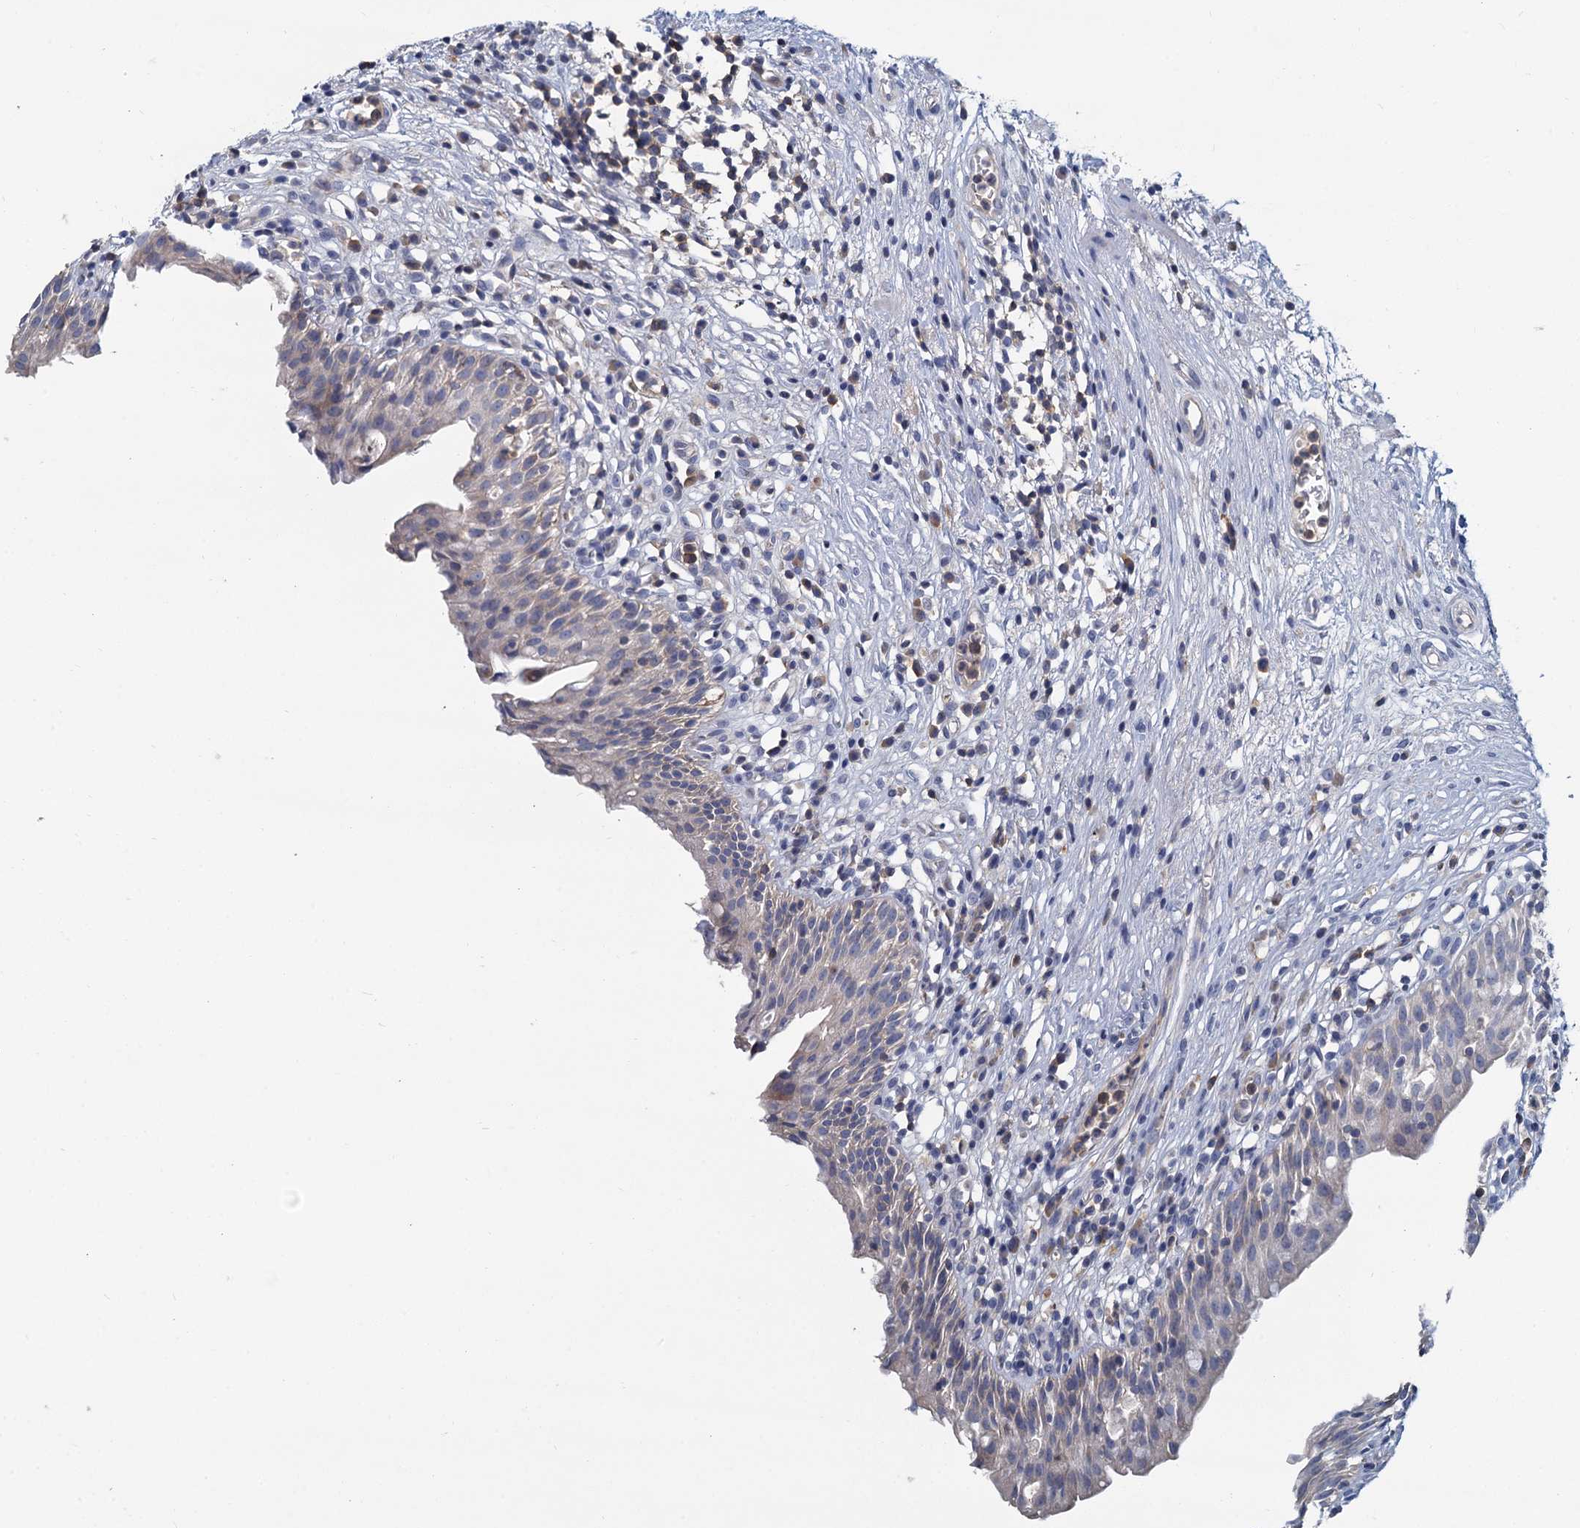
{"staining": {"intensity": "weak", "quantity": "25%-75%", "location": "cytoplasmic/membranous"}, "tissue": "urinary bladder", "cell_type": "Urothelial cells", "image_type": "normal", "snomed": [{"axis": "morphology", "description": "Normal tissue, NOS"}, {"axis": "morphology", "description": "Inflammation, NOS"}, {"axis": "topography", "description": "Urinary bladder"}], "caption": "Benign urinary bladder exhibits weak cytoplasmic/membranous positivity in about 25%-75% of urothelial cells The protein of interest is shown in brown color, while the nuclei are stained blue..", "gene": "ACSM3", "patient": {"sex": "male", "age": 63}}